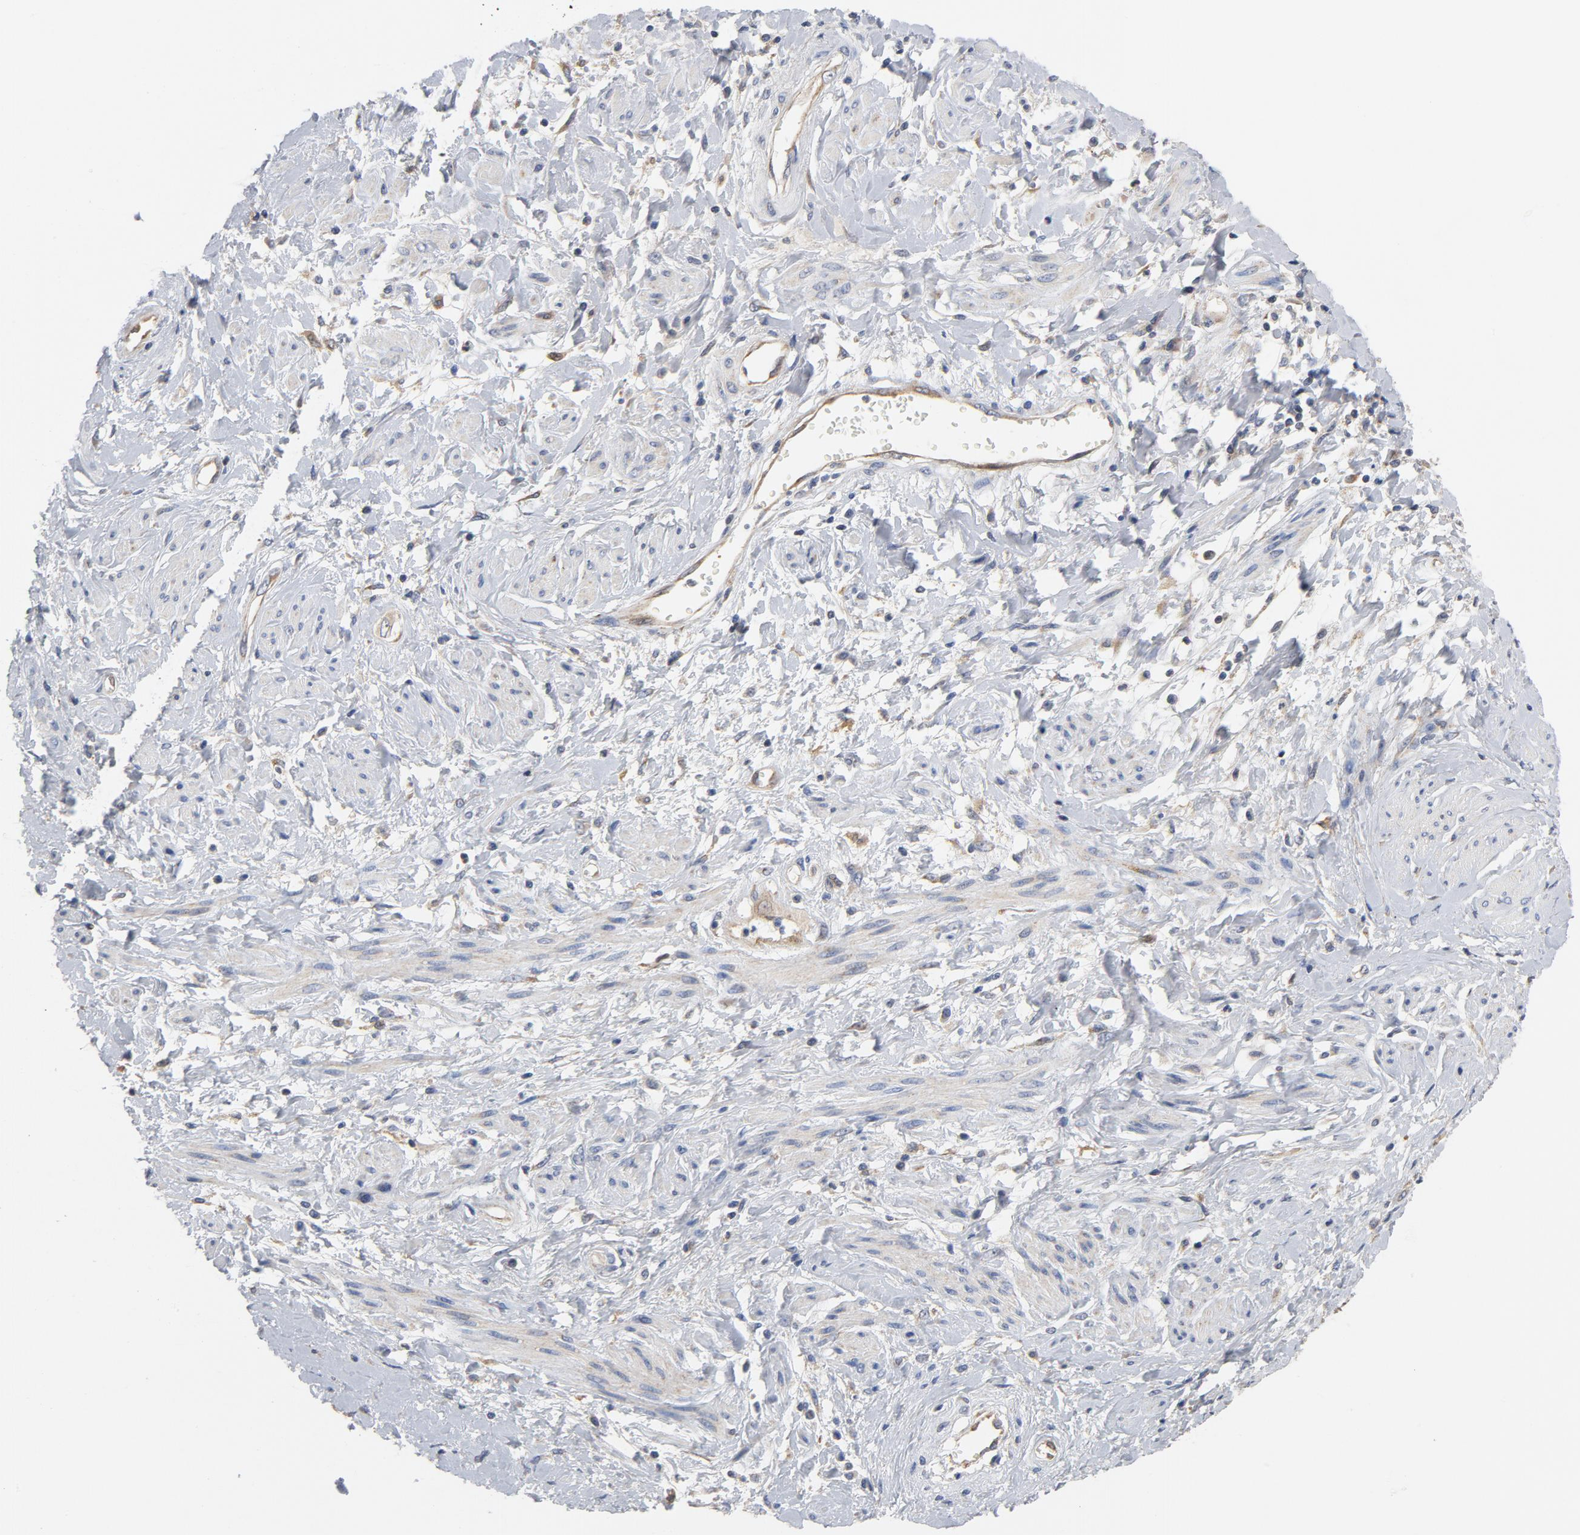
{"staining": {"intensity": "moderate", "quantity": ">75%", "location": "cytoplasmic/membranous"}, "tissue": "cervical cancer", "cell_type": "Tumor cells", "image_type": "cancer", "snomed": [{"axis": "morphology", "description": "Squamous cell carcinoma, NOS"}, {"axis": "topography", "description": "Cervix"}], "caption": "Immunohistochemical staining of cervical cancer exhibits moderate cytoplasmic/membranous protein staining in approximately >75% of tumor cells. Nuclei are stained in blue.", "gene": "RAPGEF4", "patient": {"sex": "female", "age": 57}}